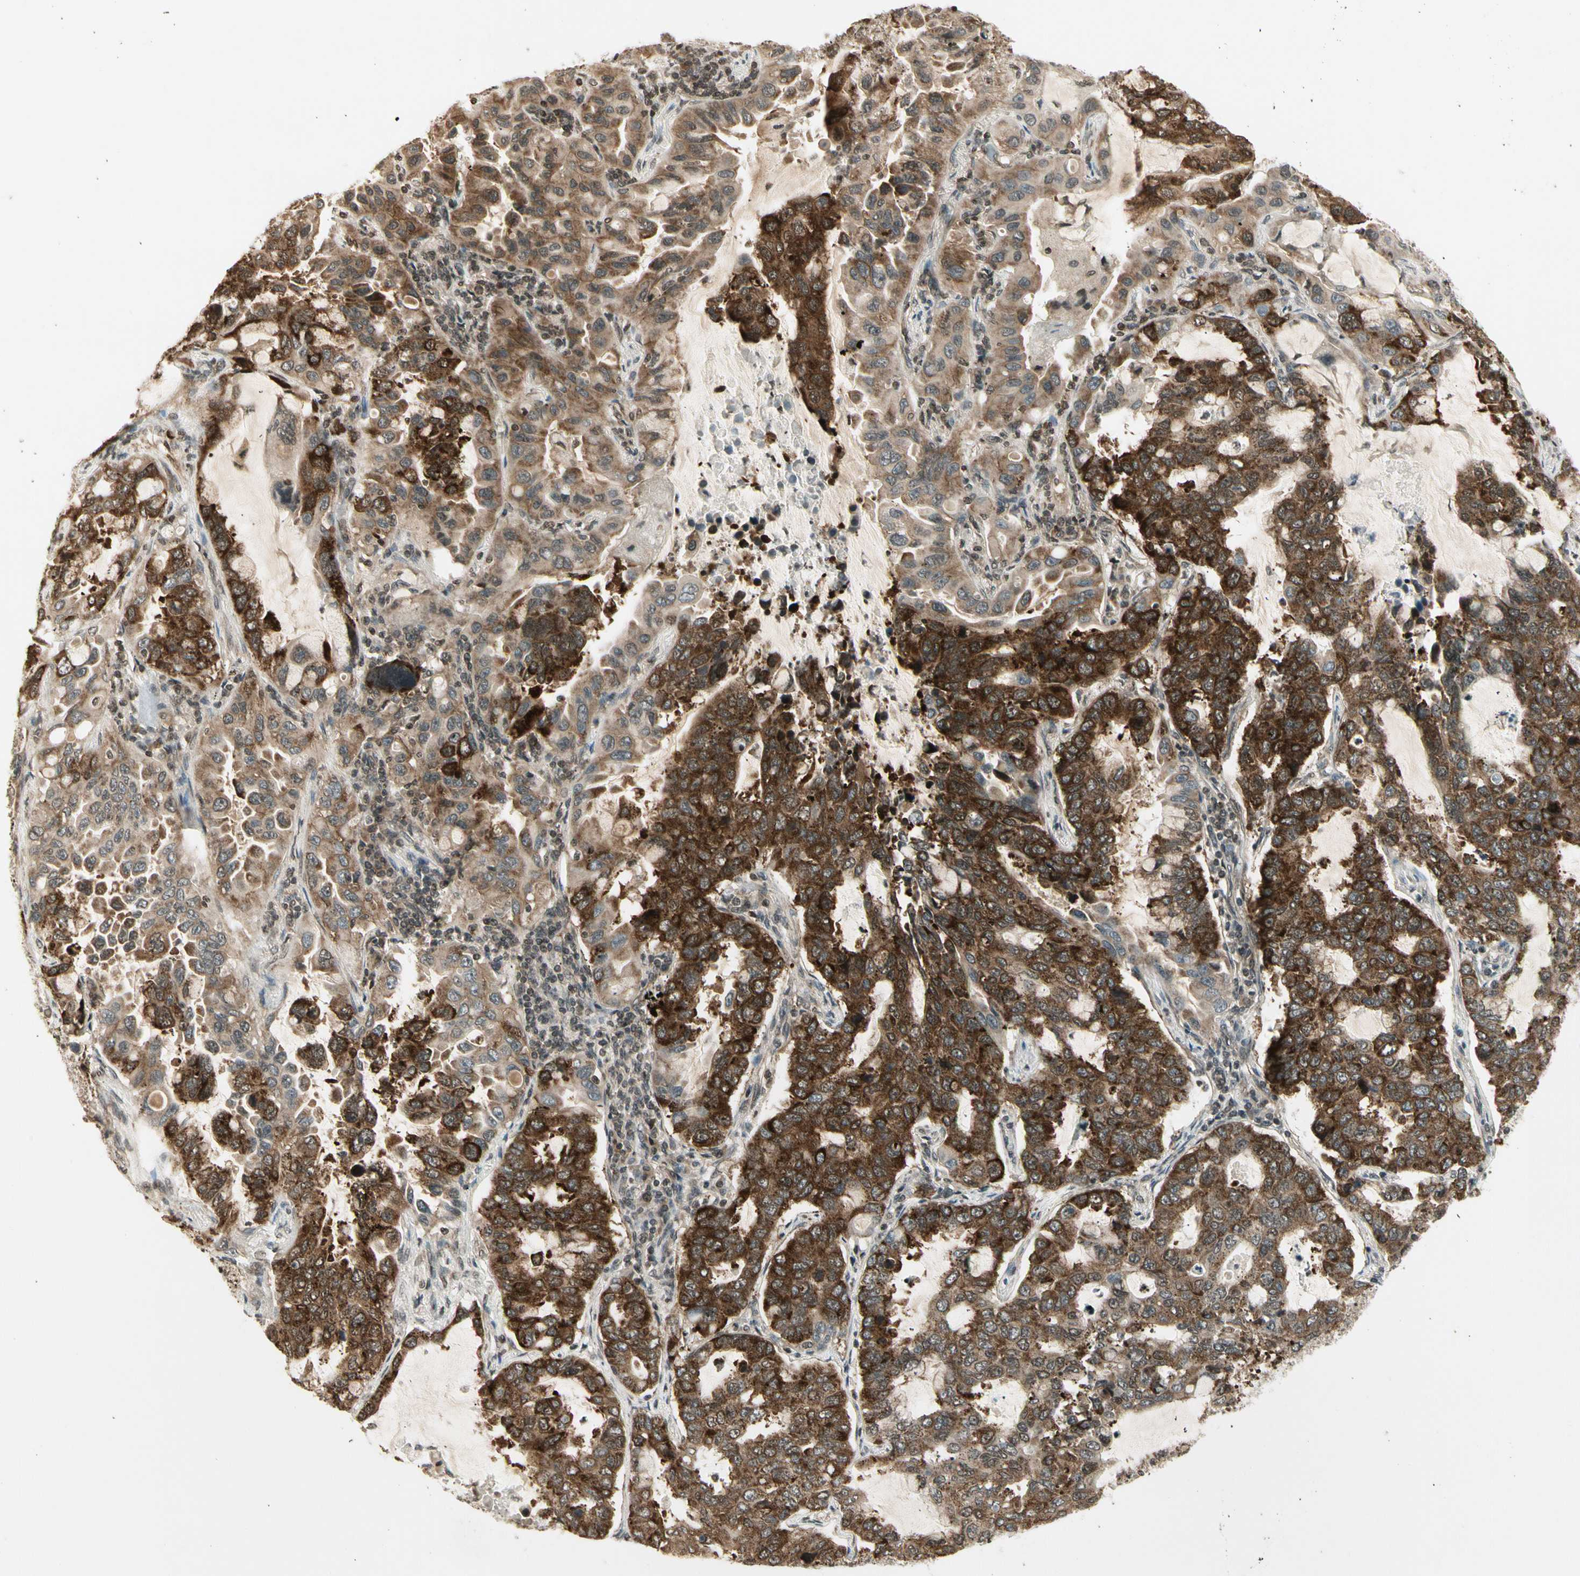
{"staining": {"intensity": "strong", "quantity": "25%-75%", "location": "cytoplasmic/membranous"}, "tissue": "lung cancer", "cell_type": "Tumor cells", "image_type": "cancer", "snomed": [{"axis": "morphology", "description": "Adenocarcinoma, NOS"}, {"axis": "topography", "description": "Lung"}], "caption": "Immunohistochemical staining of adenocarcinoma (lung) demonstrates high levels of strong cytoplasmic/membranous protein positivity in approximately 25%-75% of tumor cells. The staining was performed using DAB to visualize the protein expression in brown, while the nuclei were stained in blue with hematoxylin (Magnification: 20x).", "gene": "SMN2", "patient": {"sex": "male", "age": 64}}